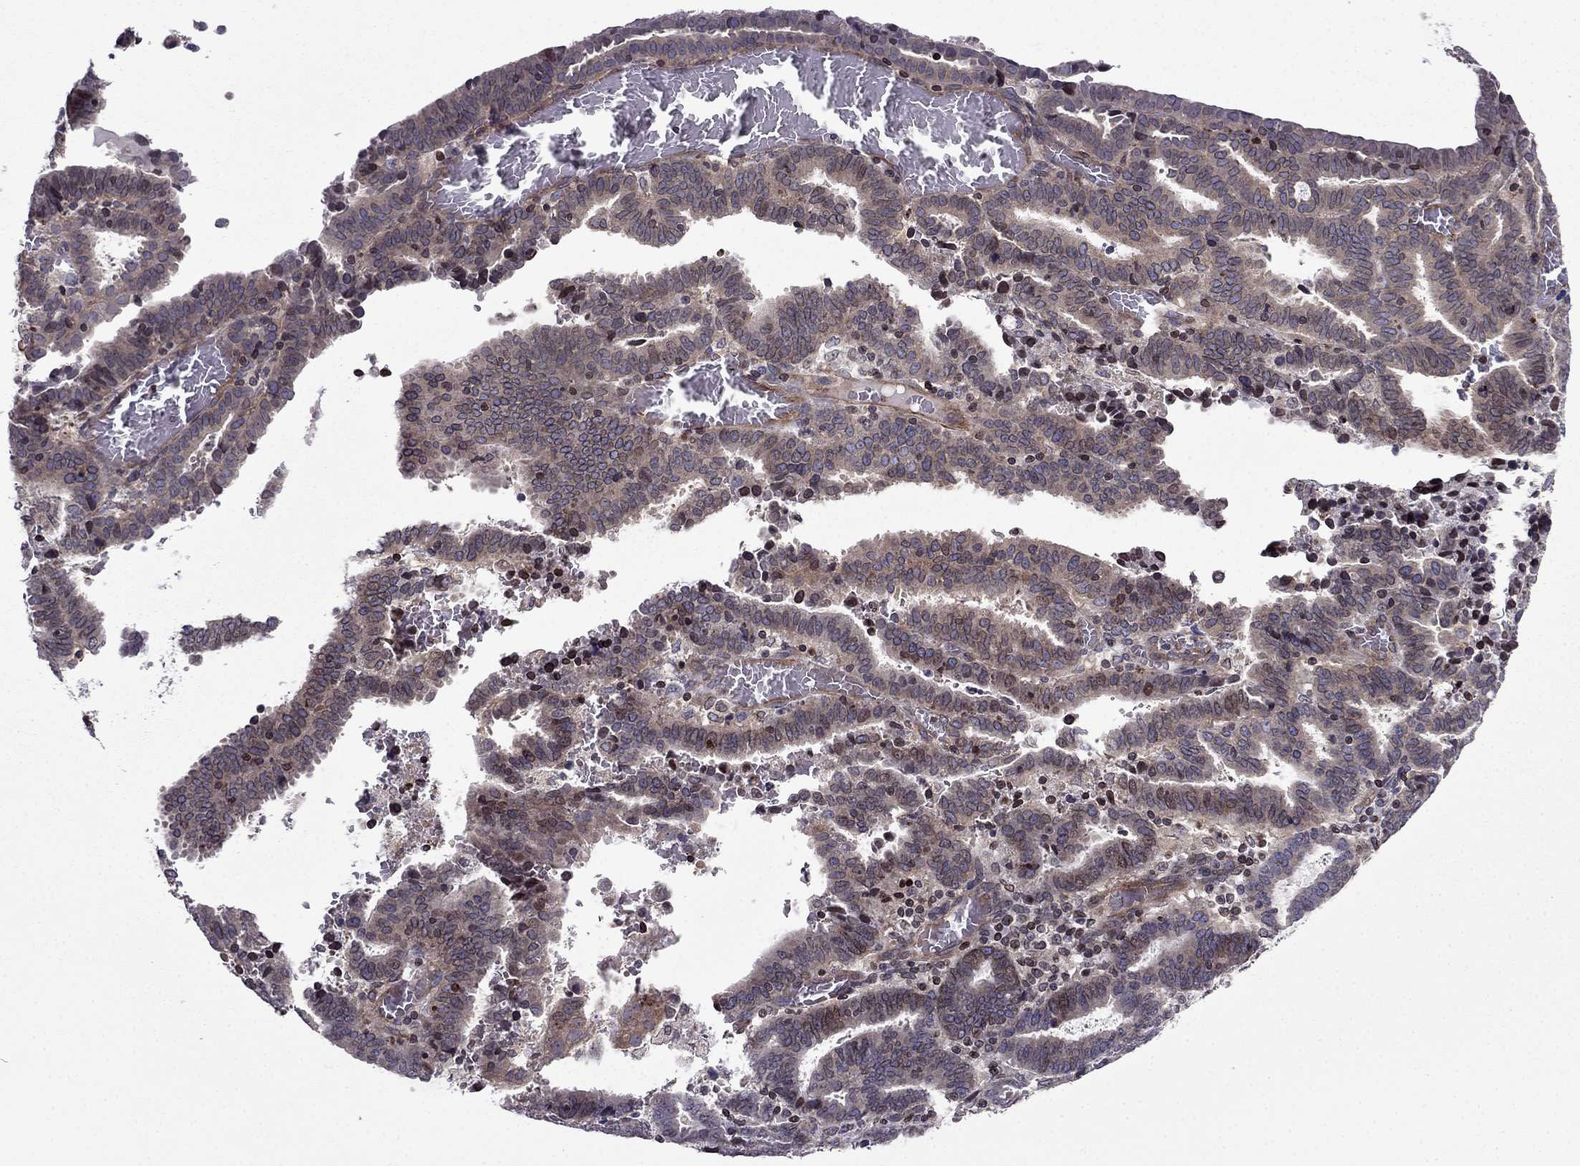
{"staining": {"intensity": "weak", "quantity": ">75%", "location": "cytoplasmic/membranous"}, "tissue": "endometrial cancer", "cell_type": "Tumor cells", "image_type": "cancer", "snomed": [{"axis": "morphology", "description": "Adenocarcinoma, NOS"}, {"axis": "topography", "description": "Uterus"}], "caption": "High-magnification brightfield microscopy of endometrial cancer (adenocarcinoma) stained with DAB (3,3'-diaminobenzidine) (brown) and counterstained with hematoxylin (blue). tumor cells exhibit weak cytoplasmic/membranous staining is appreciated in approximately>75% of cells.", "gene": "CDC42BPA", "patient": {"sex": "female", "age": 83}}